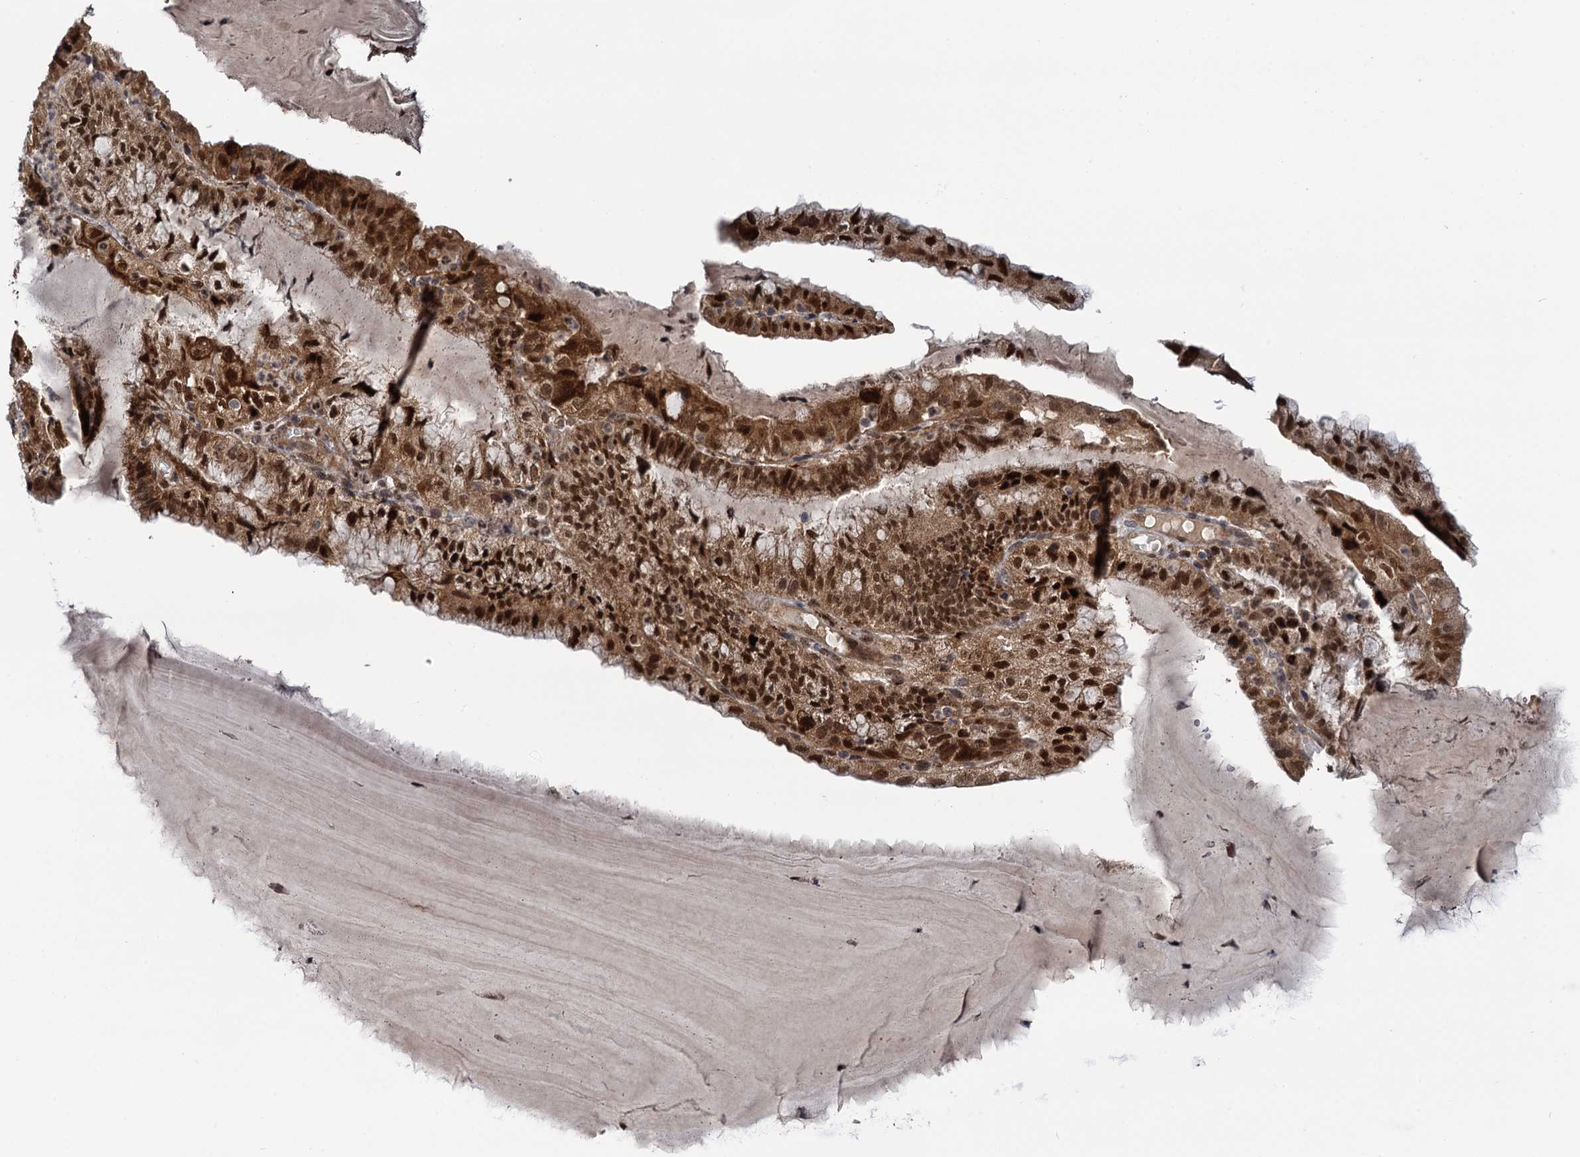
{"staining": {"intensity": "moderate", "quantity": ">75%", "location": "cytoplasmic/membranous,nuclear"}, "tissue": "endometrial cancer", "cell_type": "Tumor cells", "image_type": "cancer", "snomed": [{"axis": "morphology", "description": "Adenocarcinoma, NOS"}, {"axis": "topography", "description": "Endometrium"}], "caption": "Immunohistochemistry staining of endometrial cancer, which exhibits medium levels of moderate cytoplasmic/membranous and nuclear expression in about >75% of tumor cells indicating moderate cytoplasmic/membranous and nuclear protein positivity. The staining was performed using DAB (brown) for protein detection and nuclei were counterstained in hematoxylin (blue).", "gene": "GAL3ST4", "patient": {"sex": "female", "age": 81}}